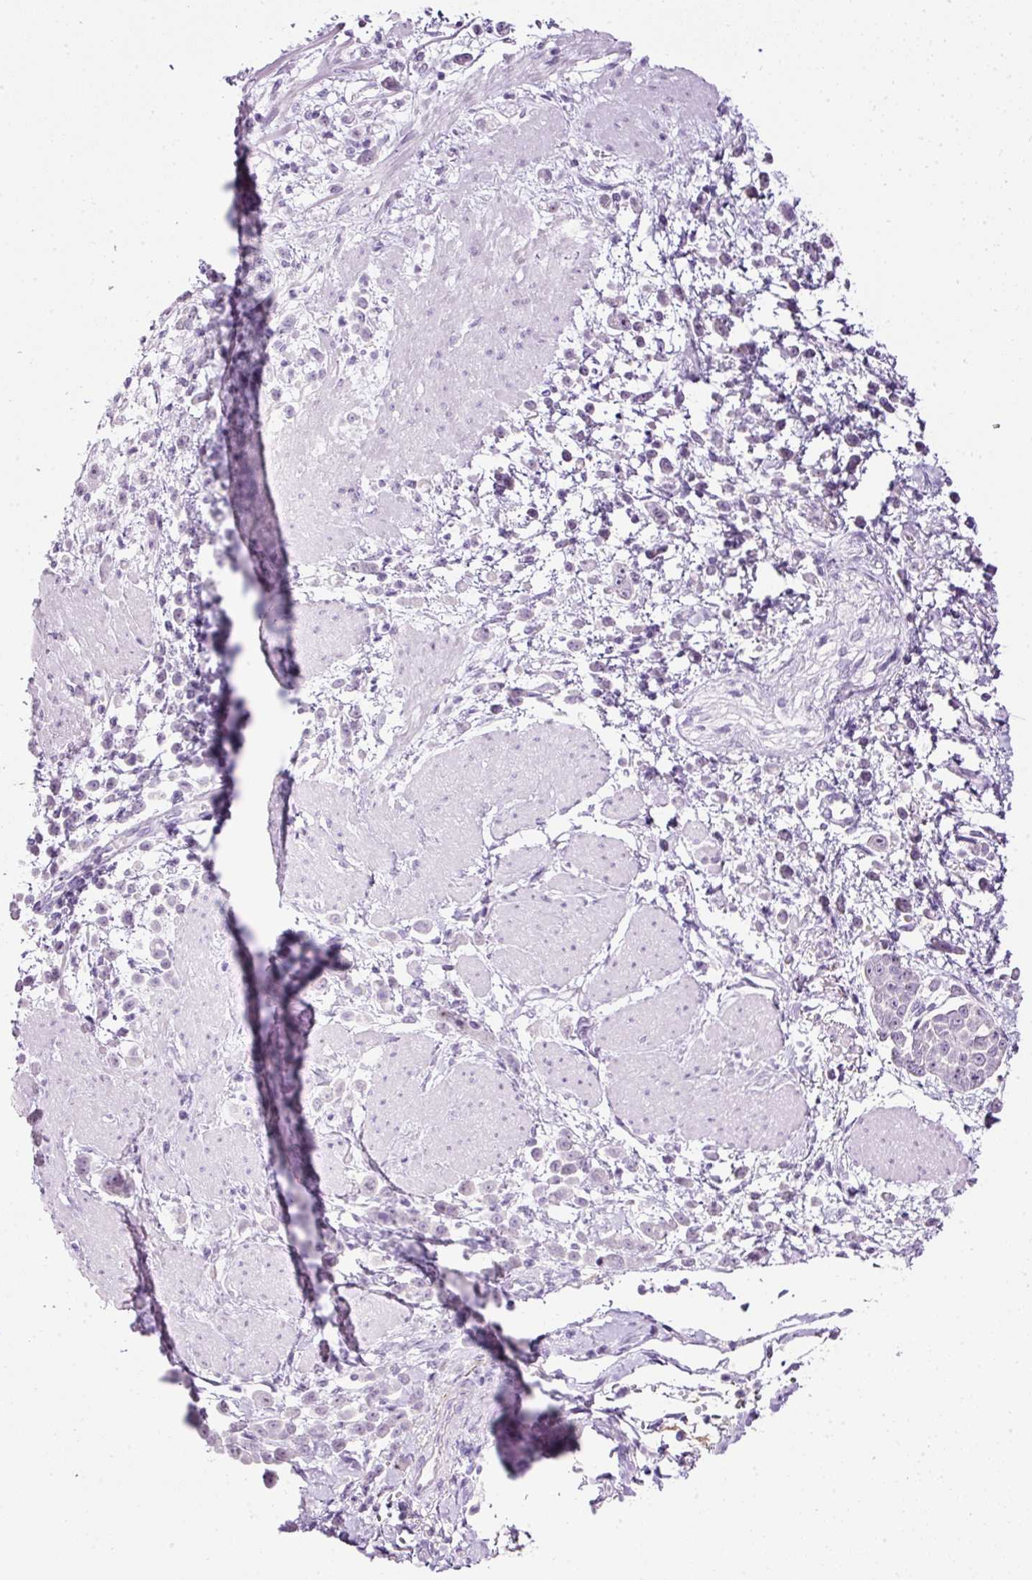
{"staining": {"intensity": "weak", "quantity": "<25%", "location": "nuclear"}, "tissue": "pancreatic cancer", "cell_type": "Tumor cells", "image_type": "cancer", "snomed": [{"axis": "morphology", "description": "Normal tissue, NOS"}, {"axis": "morphology", "description": "Adenocarcinoma, NOS"}, {"axis": "topography", "description": "Pancreas"}], "caption": "The histopathology image exhibits no staining of tumor cells in pancreatic cancer (adenocarcinoma). (Brightfield microscopy of DAB immunohistochemistry (IHC) at high magnification).", "gene": "PDE6B", "patient": {"sex": "female", "age": 64}}